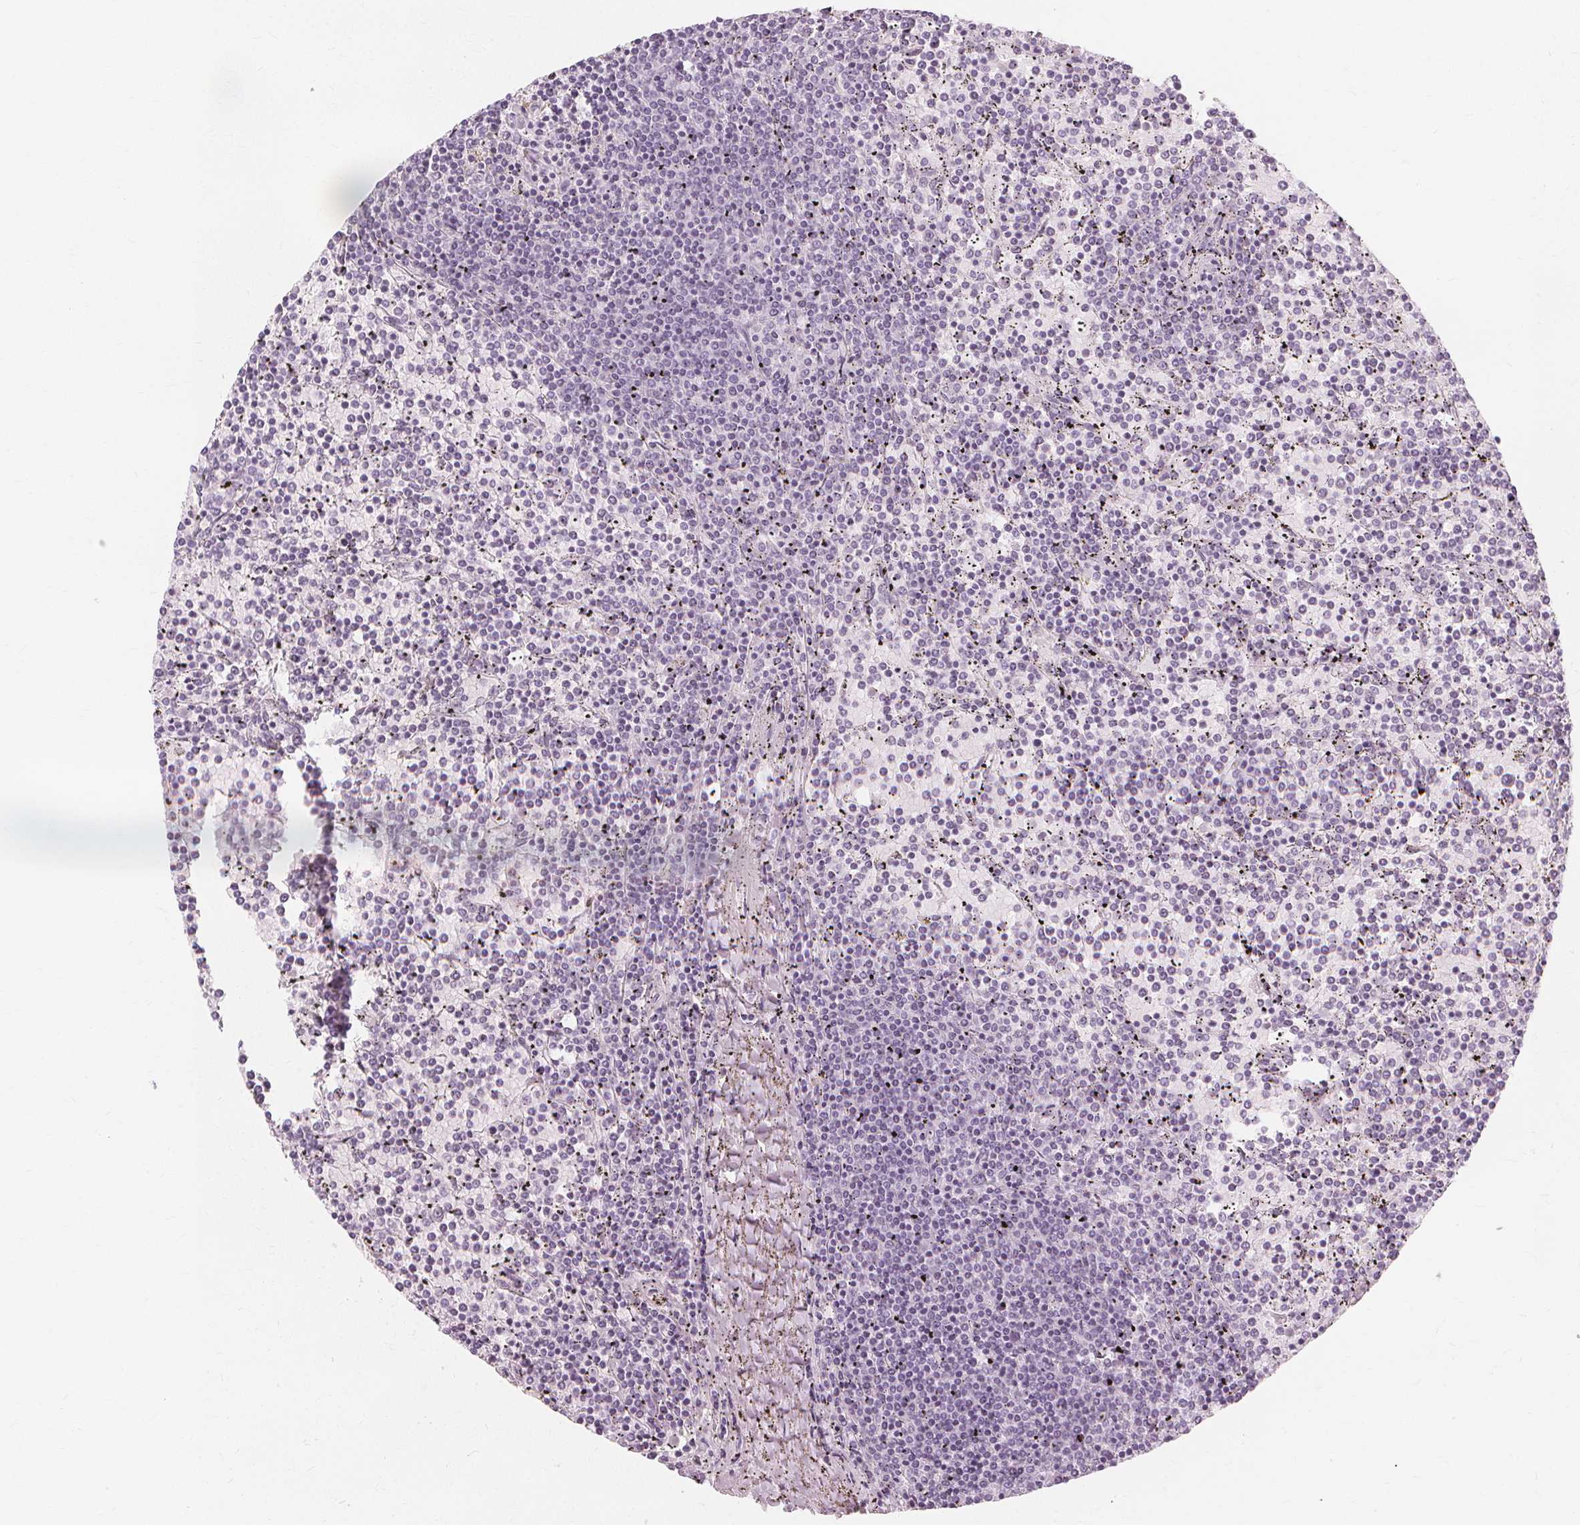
{"staining": {"intensity": "negative", "quantity": "none", "location": "none"}, "tissue": "lymphoma", "cell_type": "Tumor cells", "image_type": "cancer", "snomed": [{"axis": "morphology", "description": "Malignant lymphoma, non-Hodgkin's type, Low grade"}, {"axis": "topography", "description": "Spleen"}], "caption": "This is a image of immunohistochemistry staining of low-grade malignant lymphoma, non-Hodgkin's type, which shows no staining in tumor cells. (Immunohistochemistry, brightfield microscopy, high magnification).", "gene": "TFF1", "patient": {"sex": "female", "age": 77}}